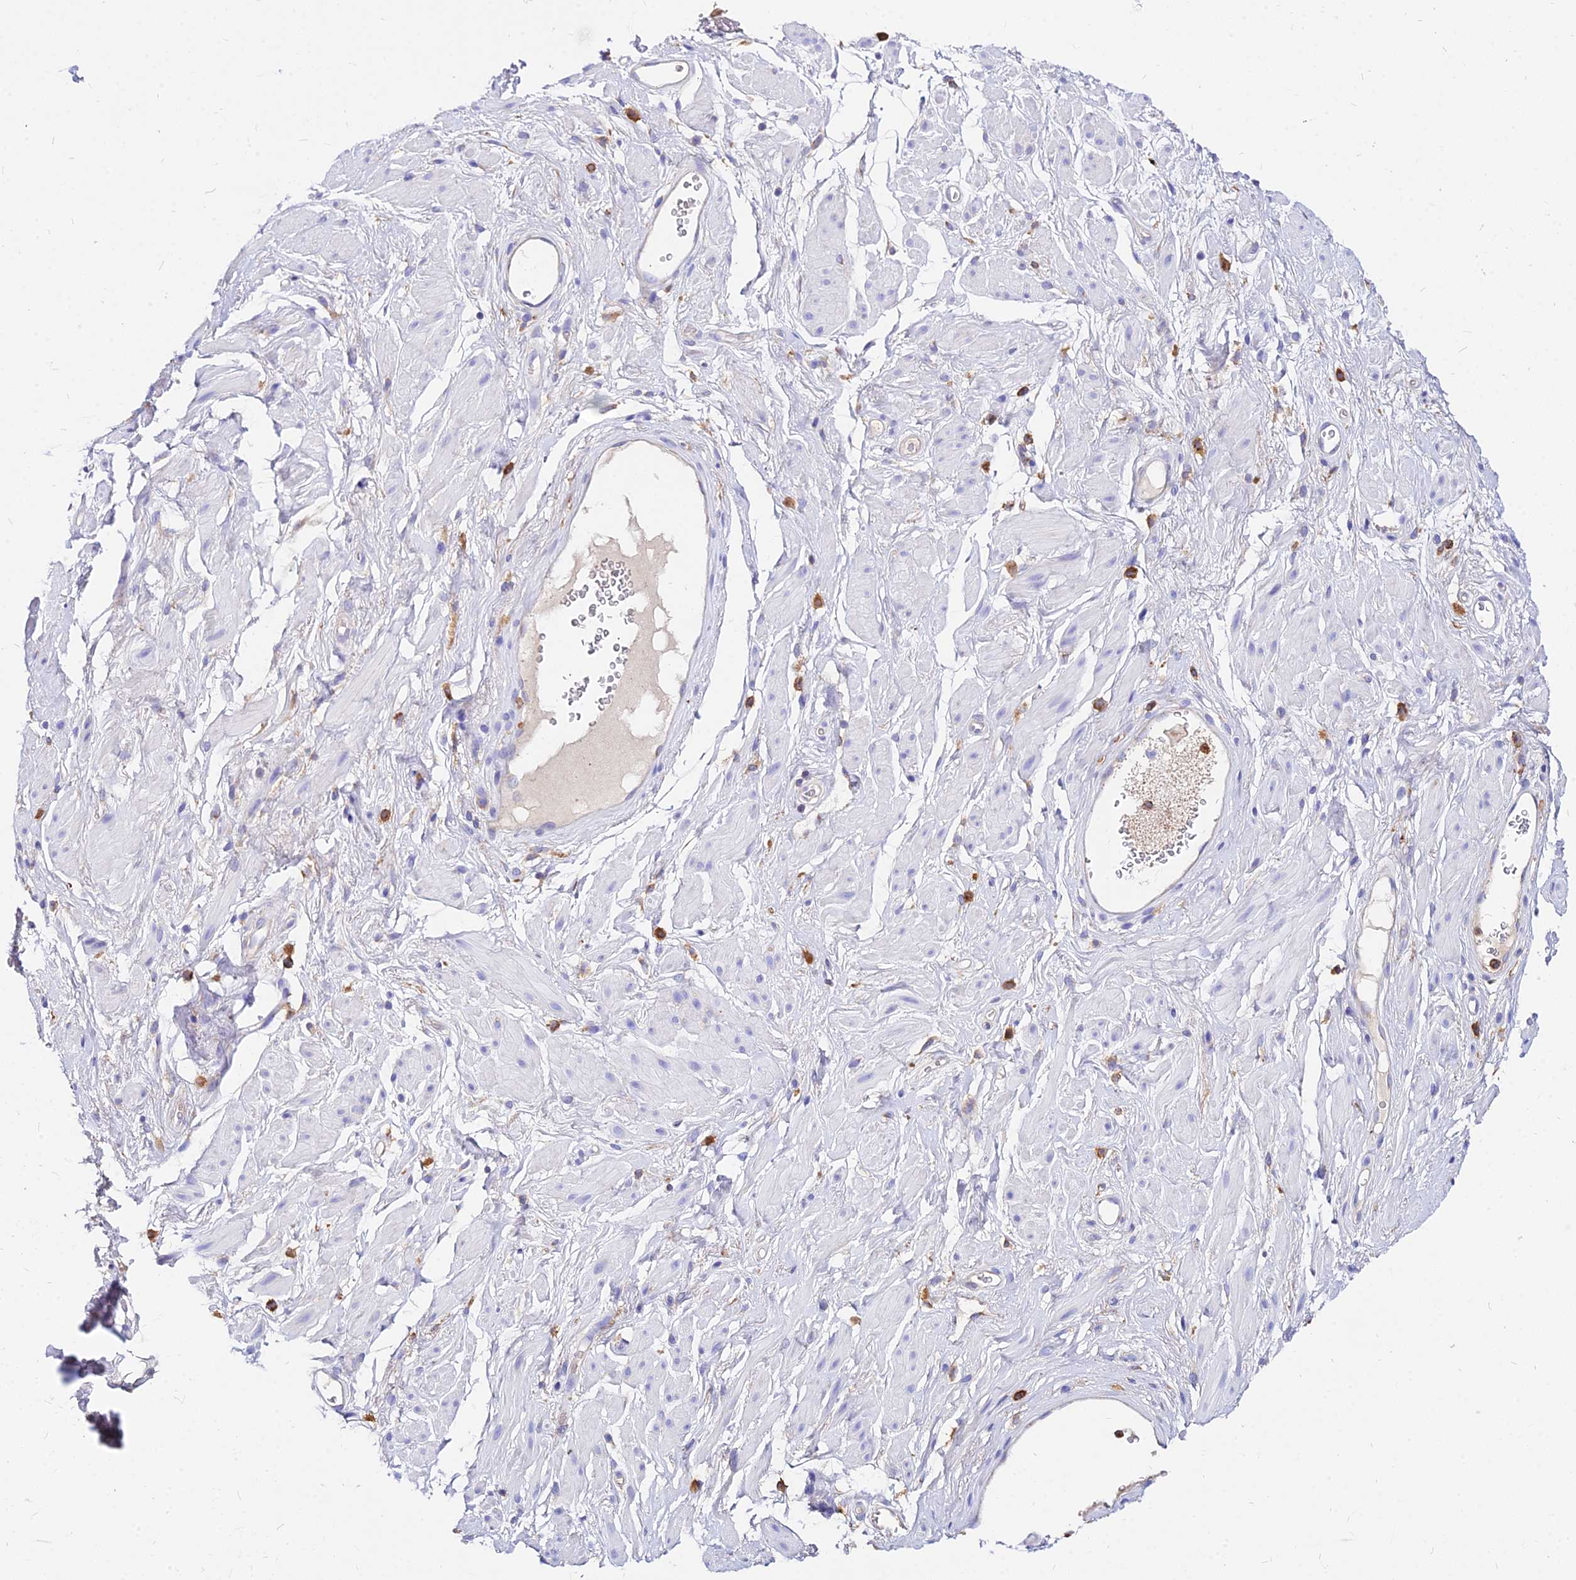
{"staining": {"intensity": "negative", "quantity": "none", "location": "none"}, "tissue": "soft tissue", "cell_type": "Fibroblasts", "image_type": "normal", "snomed": [{"axis": "morphology", "description": "Normal tissue, NOS"}, {"axis": "morphology", "description": "Adenocarcinoma, NOS"}, {"axis": "topography", "description": "Rectum"}, {"axis": "topography", "description": "Vagina"}, {"axis": "topography", "description": "Peripheral nerve tissue"}], "caption": "IHC of normal human soft tissue reveals no expression in fibroblasts.", "gene": "AGTRAP", "patient": {"sex": "female", "age": 71}}